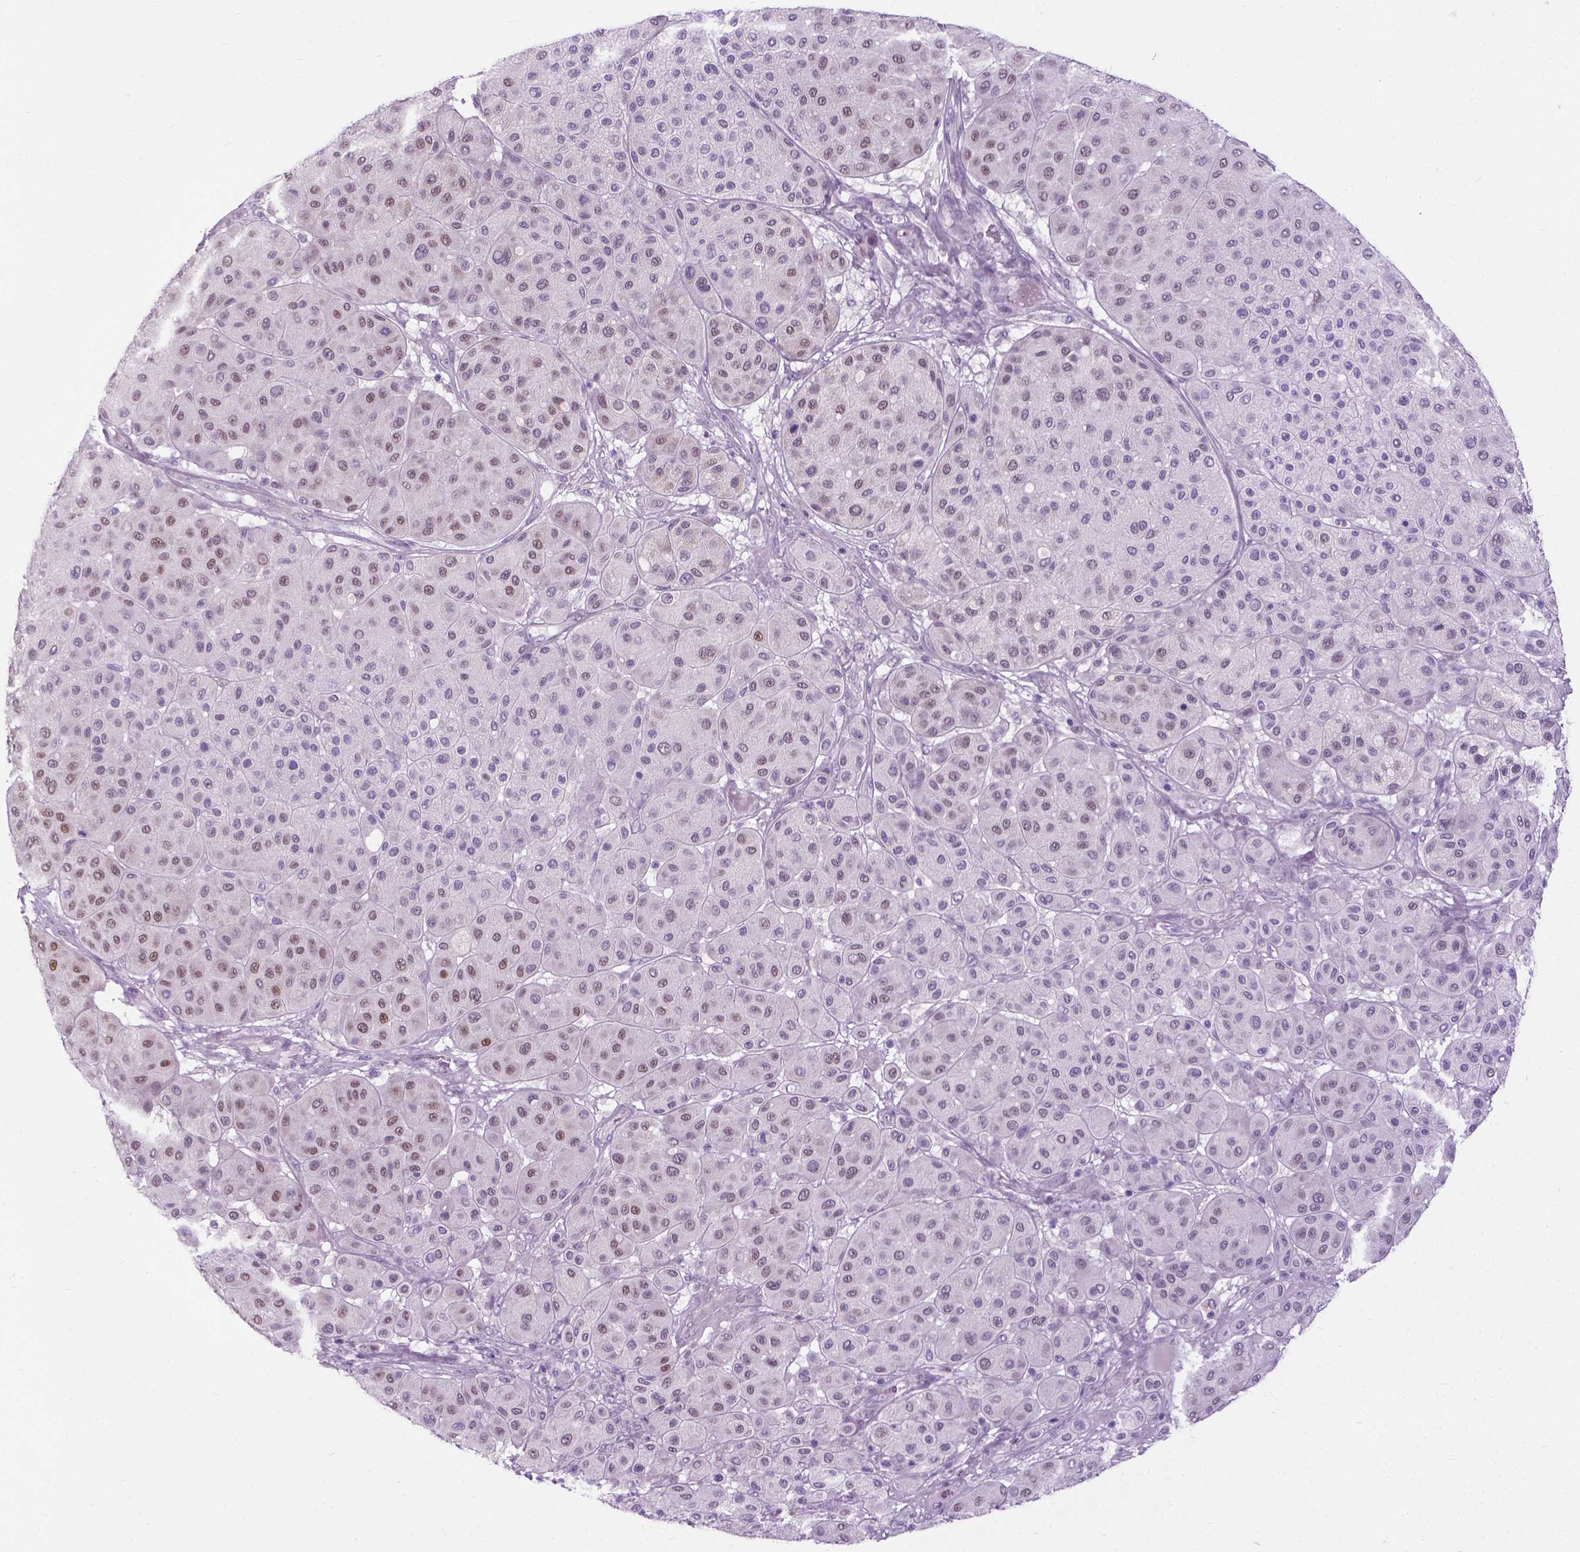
{"staining": {"intensity": "moderate", "quantity": "<25%", "location": "nuclear"}, "tissue": "melanoma", "cell_type": "Tumor cells", "image_type": "cancer", "snomed": [{"axis": "morphology", "description": "Malignant melanoma, Metastatic site"}, {"axis": "topography", "description": "Smooth muscle"}], "caption": "Immunohistochemistry (IHC) (DAB) staining of malignant melanoma (metastatic site) displays moderate nuclear protein expression in about <25% of tumor cells.", "gene": "APCDD1L", "patient": {"sex": "male", "age": 41}}